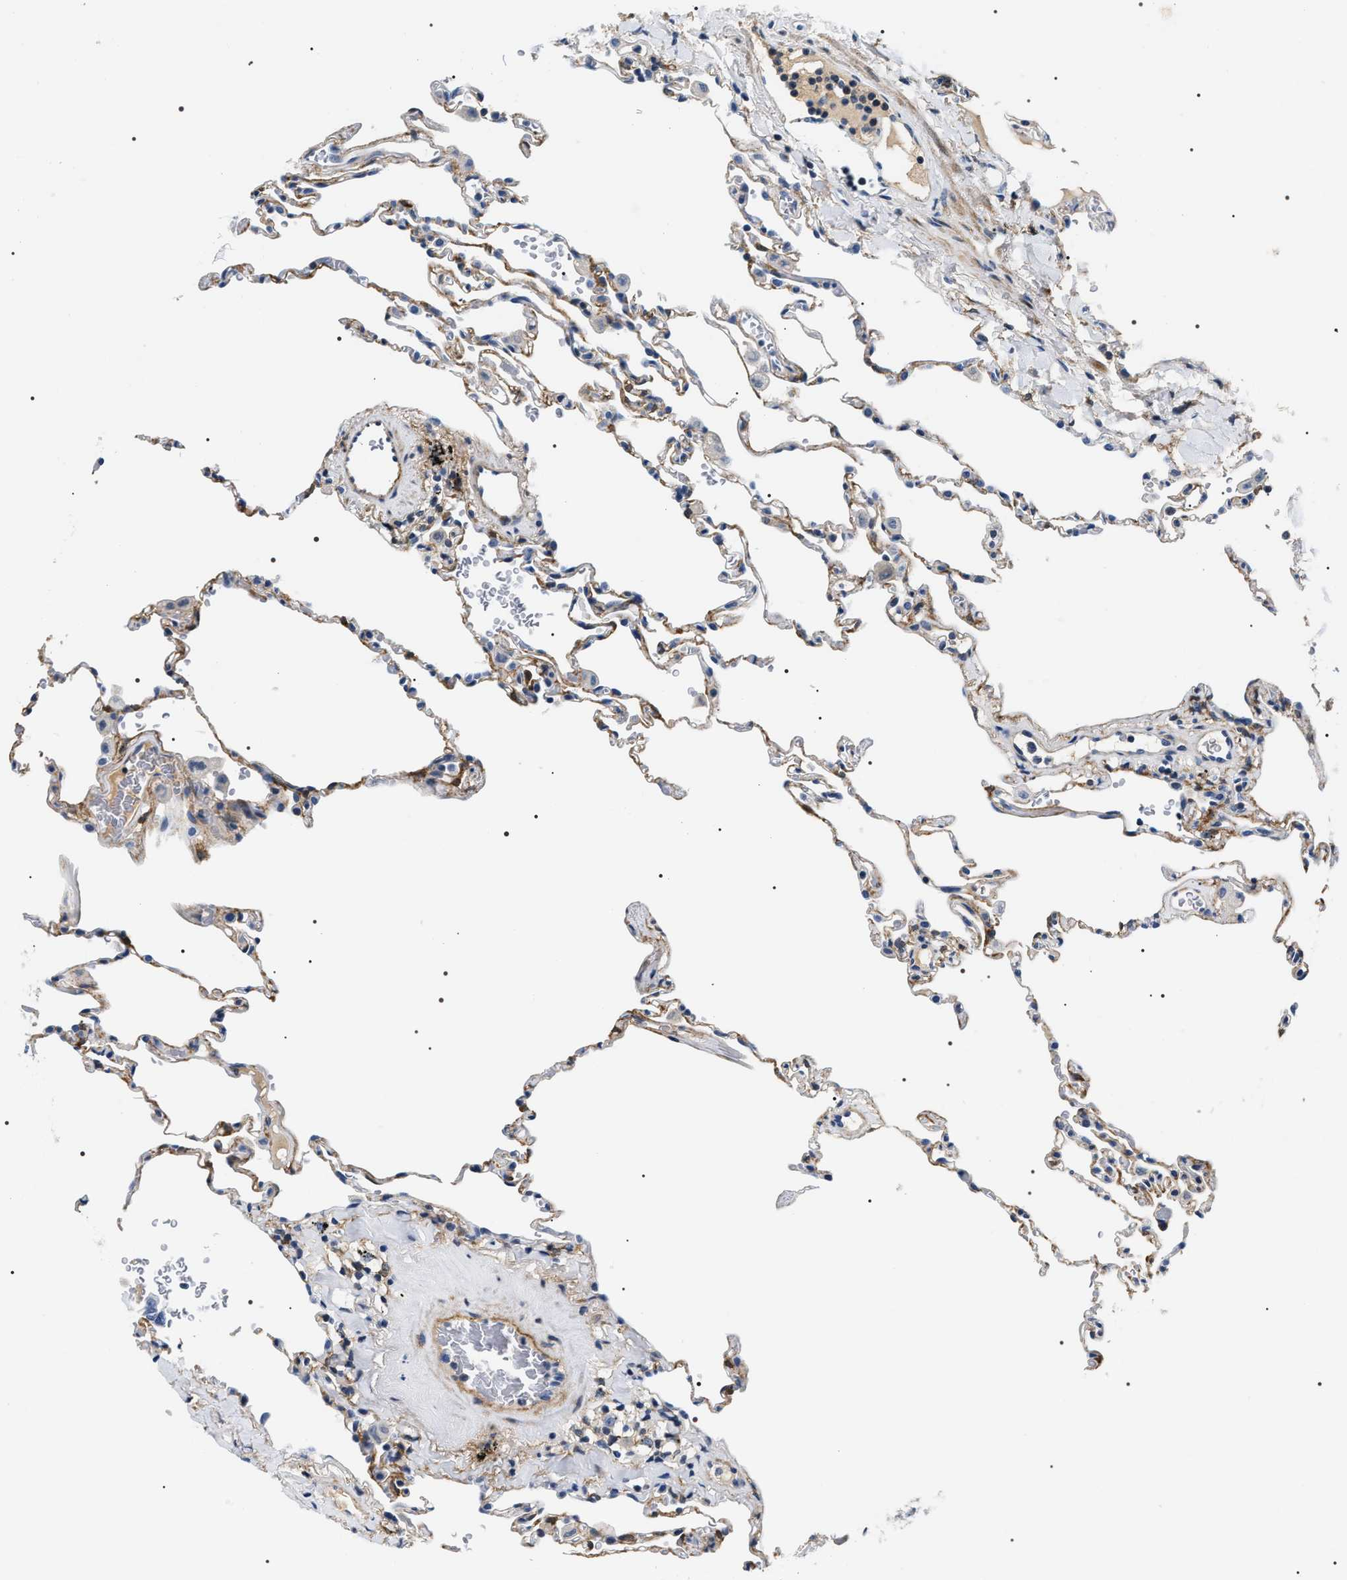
{"staining": {"intensity": "moderate", "quantity": "<25%", "location": "cytoplasmic/membranous"}, "tissue": "lung", "cell_type": "Alveolar cells", "image_type": "normal", "snomed": [{"axis": "morphology", "description": "Normal tissue, NOS"}, {"axis": "topography", "description": "Lung"}], "caption": "The histopathology image demonstrates immunohistochemical staining of unremarkable lung. There is moderate cytoplasmic/membranous expression is seen in about <25% of alveolar cells.", "gene": "BAG2", "patient": {"sex": "male", "age": 59}}